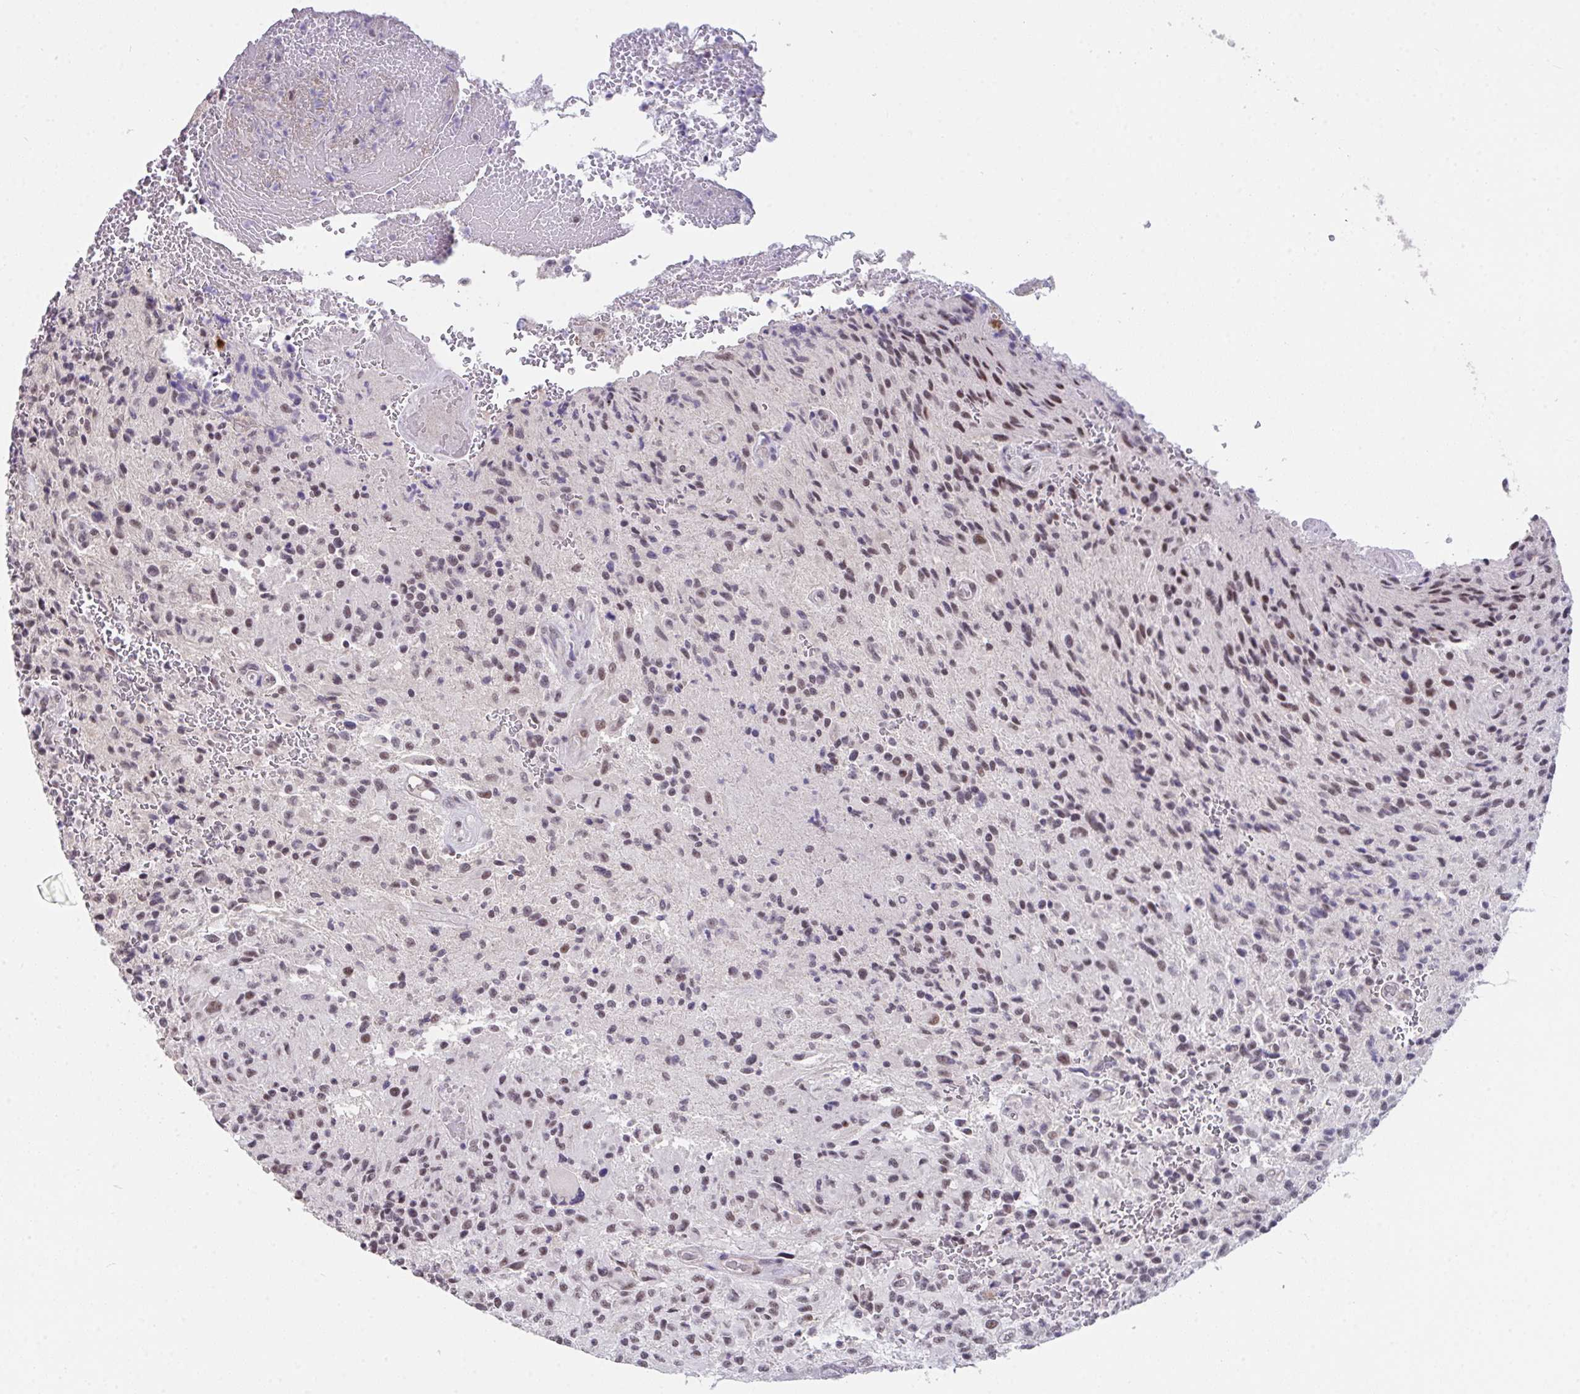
{"staining": {"intensity": "weak", "quantity": ">75%", "location": "nuclear"}, "tissue": "glioma", "cell_type": "Tumor cells", "image_type": "cancer", "snomed": [{"axis": "morphology", "description": "Normal tissue, NOS"}, {"axis": "morphology", "description": "Glioma, malignant, High grade"}, {"axis": "topography", "description": "Cerebral cortex"}], "caption": "Glioma stained with DAB immunohistochemistry (IHC) demonstrates low levels of weak nuclear positivity in approximately >75% of tumor cells. (brown staining indicates protein expression, while blue staining denotes nuclei).", "gene": "RBBP6", "patient": {"sex": "male", "age": 56}}